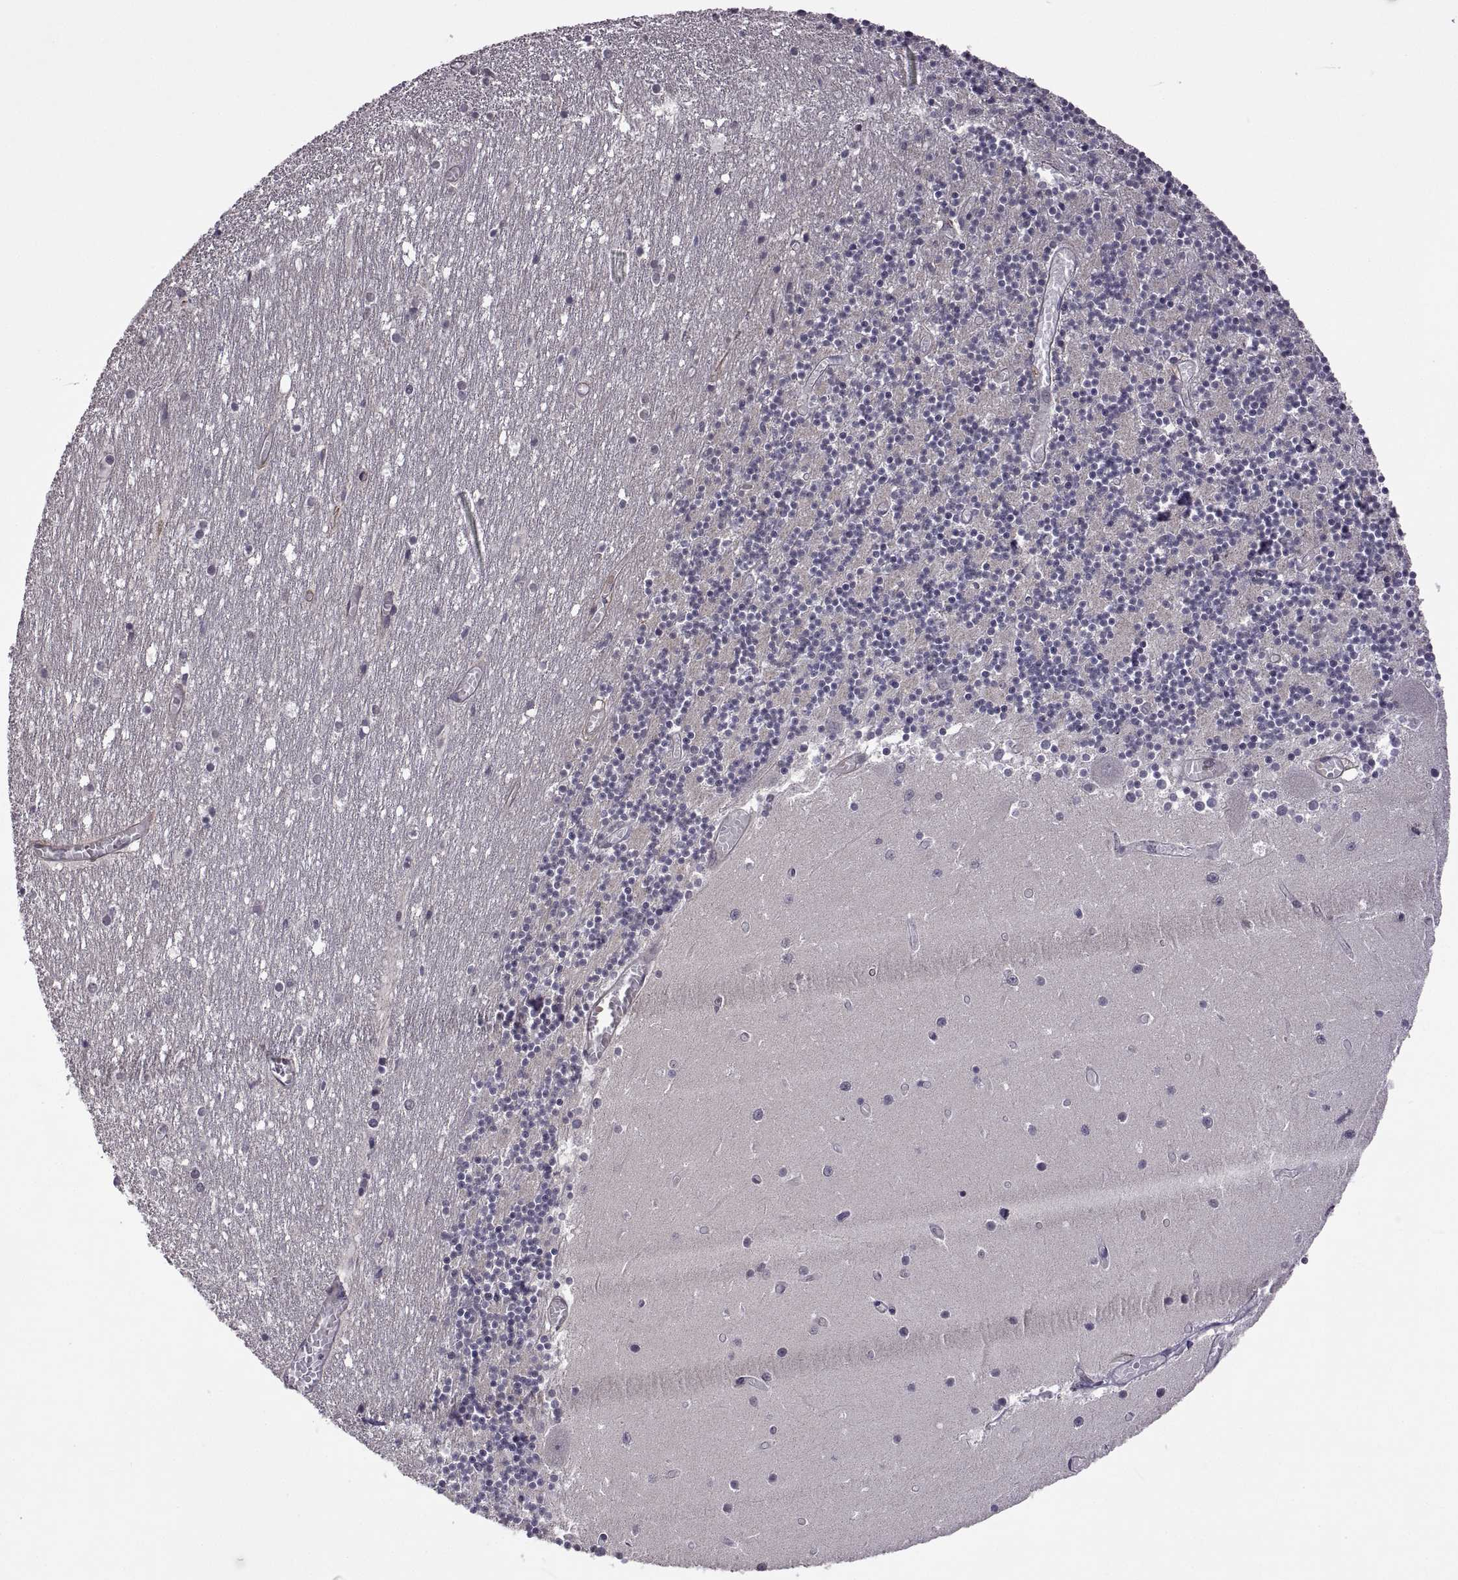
{"staining": {"intensity": "negative", "quantity": "none", "location": "none"}, "tissue": "cerebellum", "cell_type": "Cells in granular layer", "image_type": "normal", "snomed": [{"axis": "morphology", "description": "Normal tissue, NOS"}, {"axis": "topography", "description": "Cerebellum"}], "caption": "There is no significant expression in cells in granular layer of cerebellum. (DAB immunohistochemistry with hematoxylin counter stain).", "gene": "LAMA1", "patient": {"sex": "female", "age": 28}}